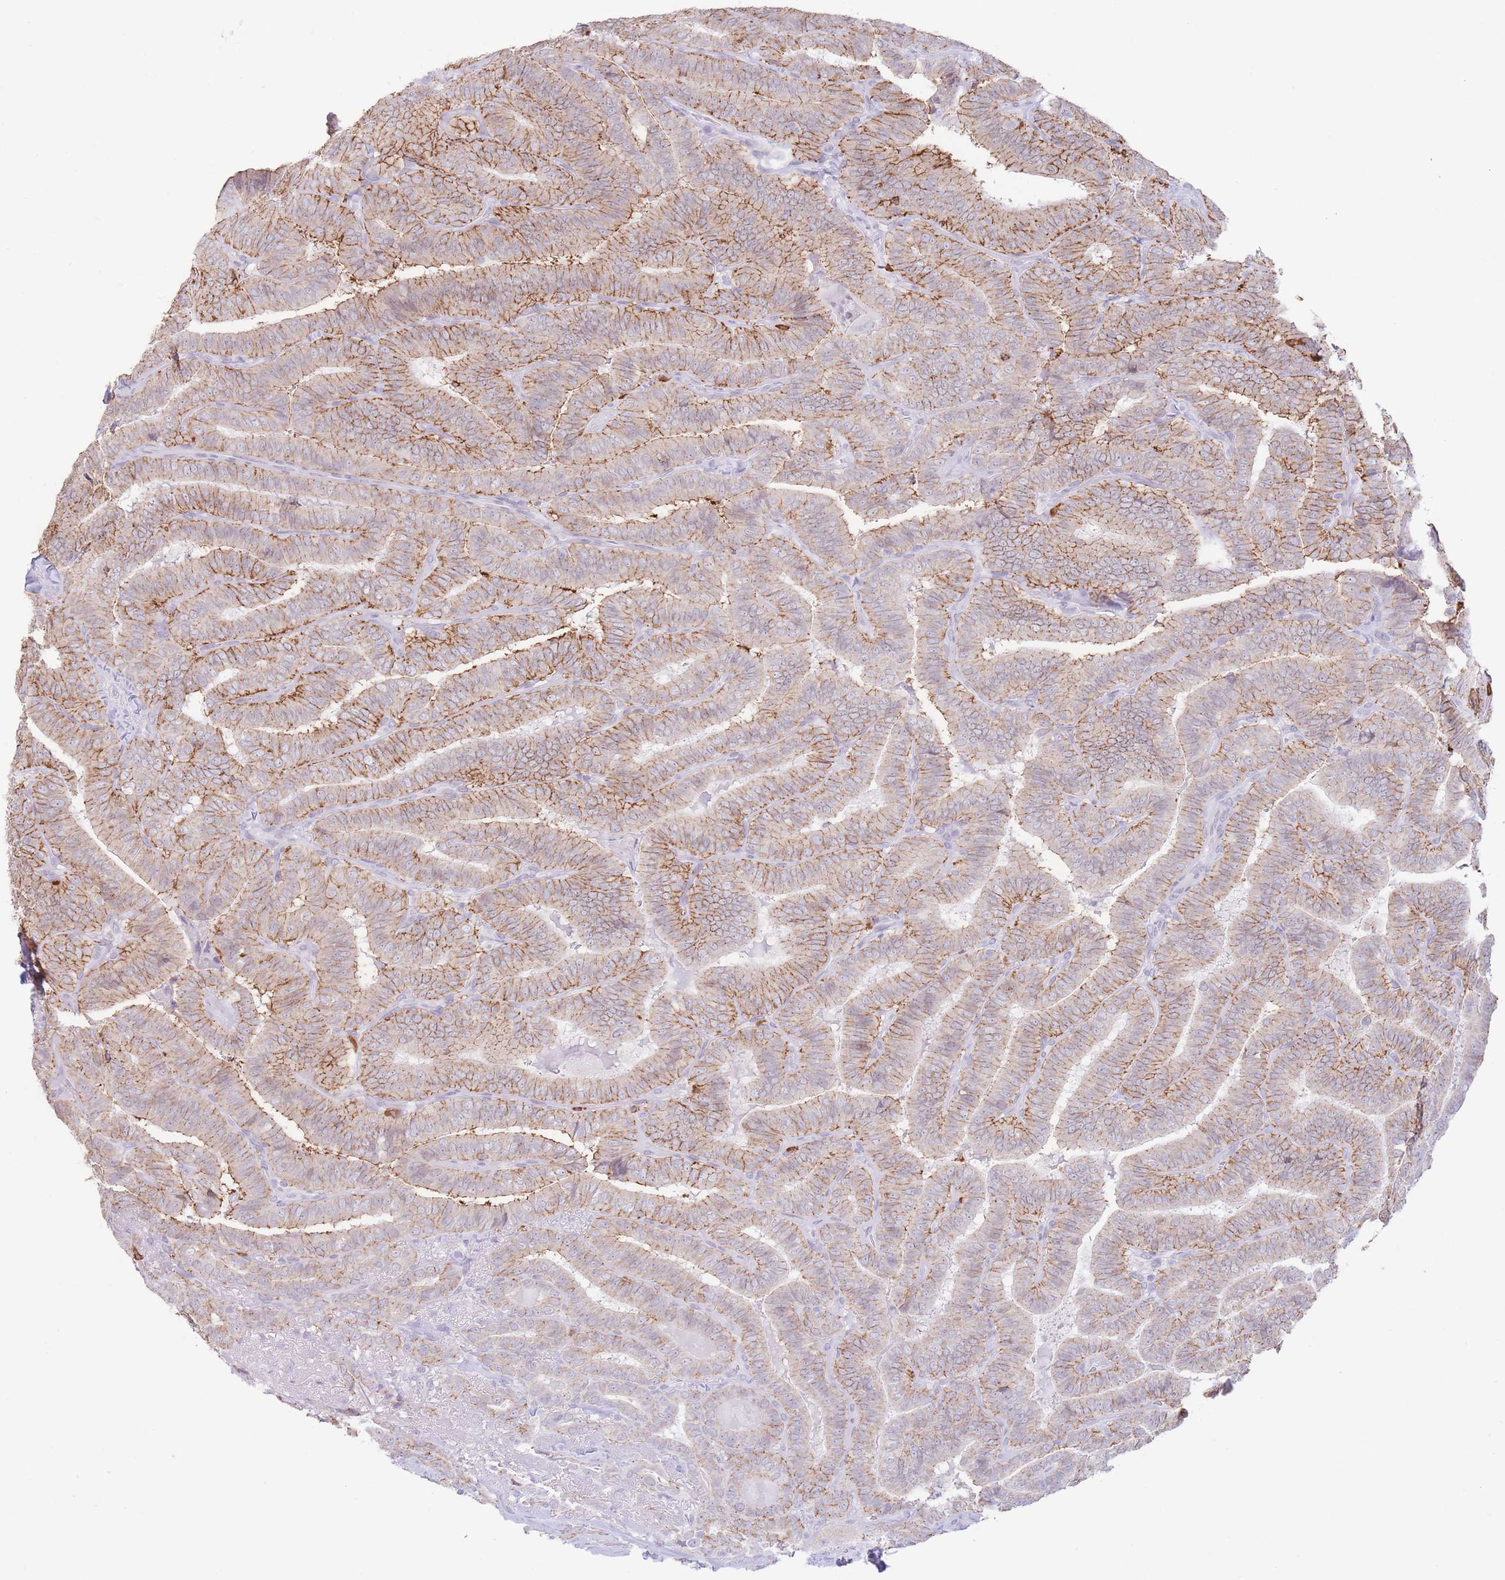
{"staining": {"intensity": "moderate", "quantity": ">75%", "location": "cytoplasmic/membranous"}, "tissue": "thyroid cancer", "cell_type": "Tumor cells", "image_type": "cancer", "snomed": [{"axis": "morphology", "description": "Papillary adenocarcinoma, NOS"}, {"axis": "topography", "description": "Thyroid gland"}], "caption": "IHC (DAB (3,3'-diaminobenzidine)) staining of human thyroid papillary adenocarcinoma shows moderate cytoplasmic/membranous protein staining in about >75% of tumor cells.", "gene": "LCLAT1", "patient": {"sex": "male", "age": 61}}